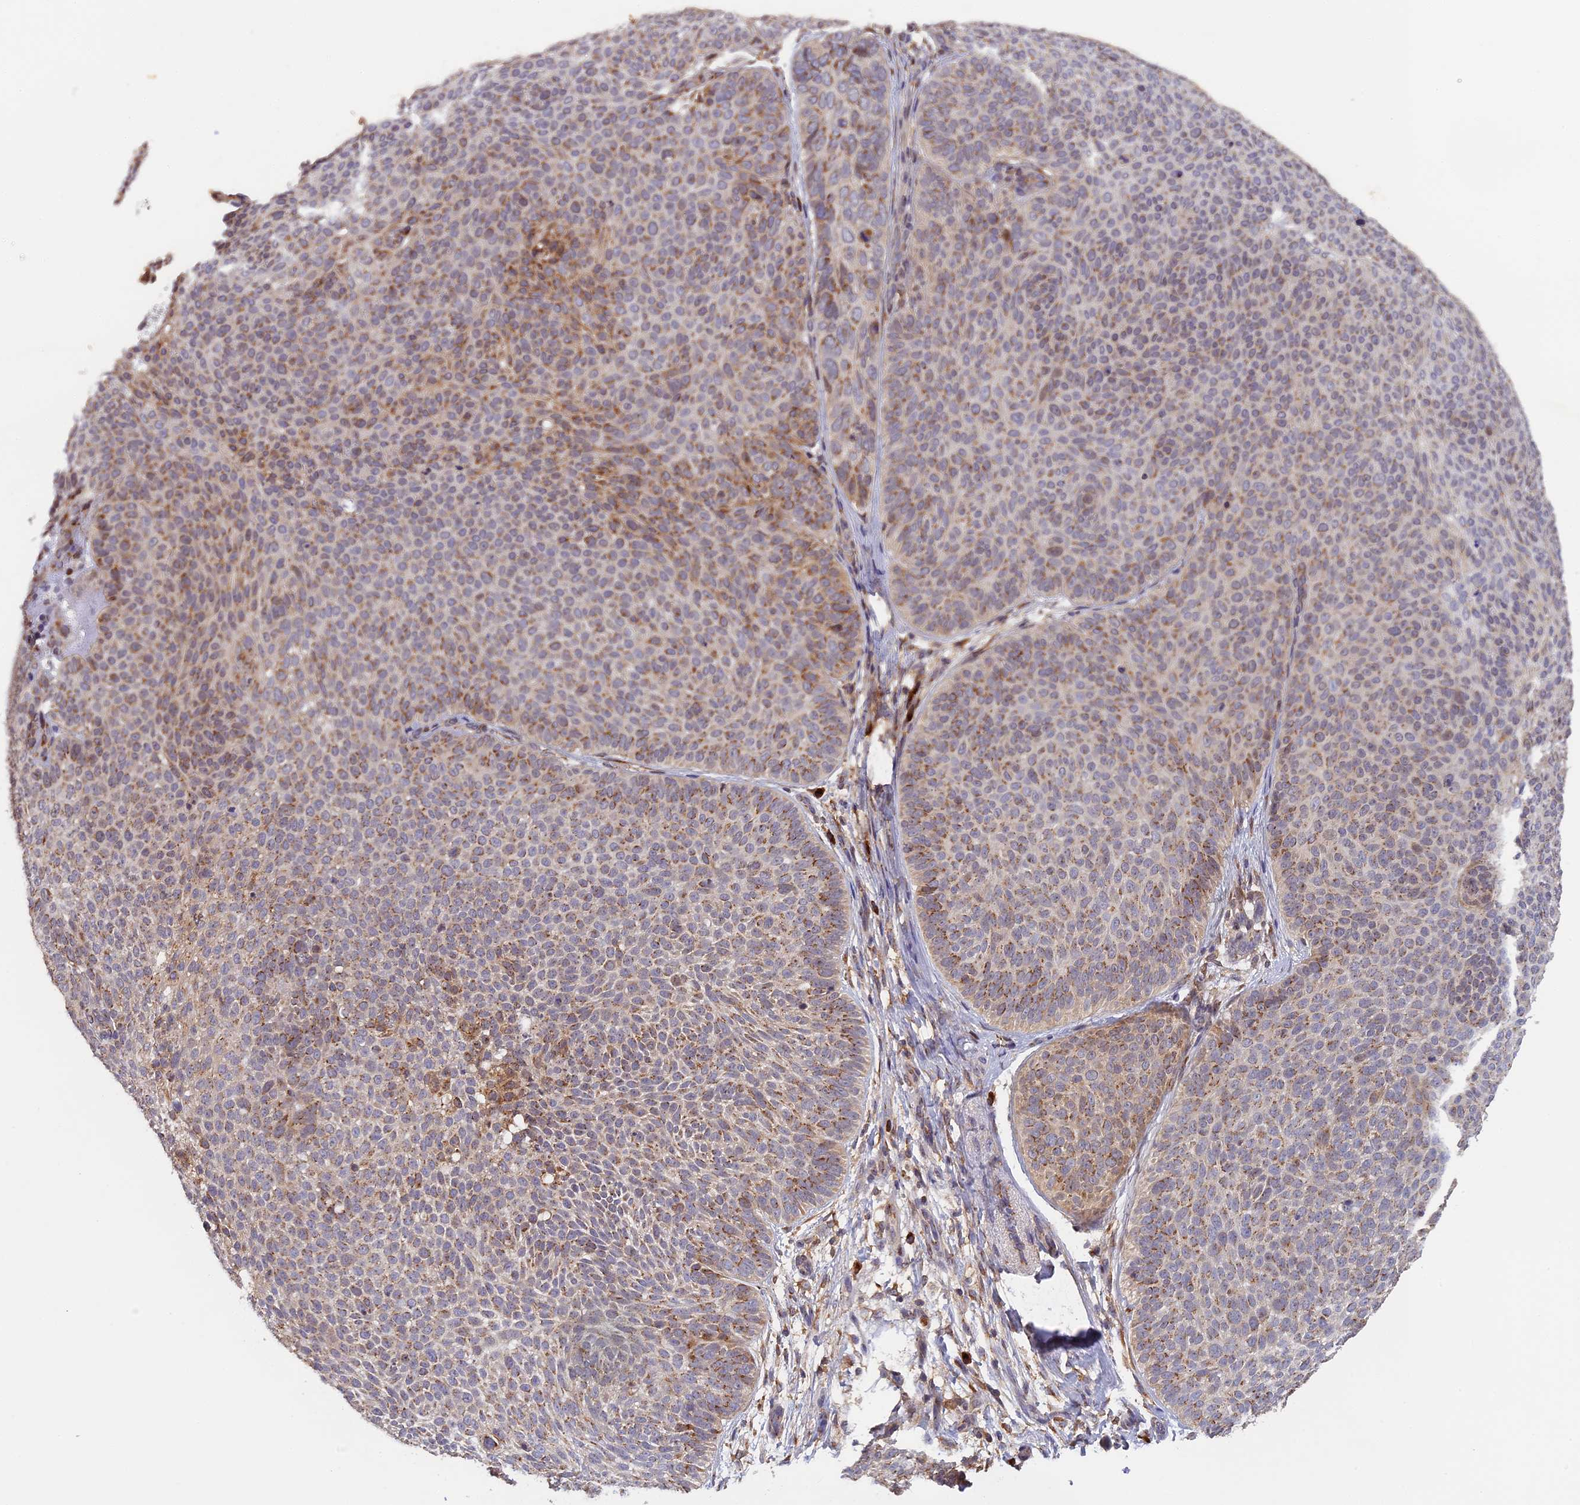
{"staining": {"intensity": "moderate", "quantity": ">75%", "location": "cytoplasmic/membranous"}, "tissue": "skin cancer", "cell_type": "Tumor cells", "image_type": "cancer", "snomed": [{"axis": "morphology", "description": "Basal cell carcinoma"}, {"axis": "topography", "description": "Skin"}], "caption": "This is a photomicrograph of immunohistochemistry staining of skin cancer (basal cell carcinoma), which shows moderate expression in the cytoplasmic/membranous of tumor cells.", "gene": "SNX17", "patient": {"sex": "male", "age": 85}}